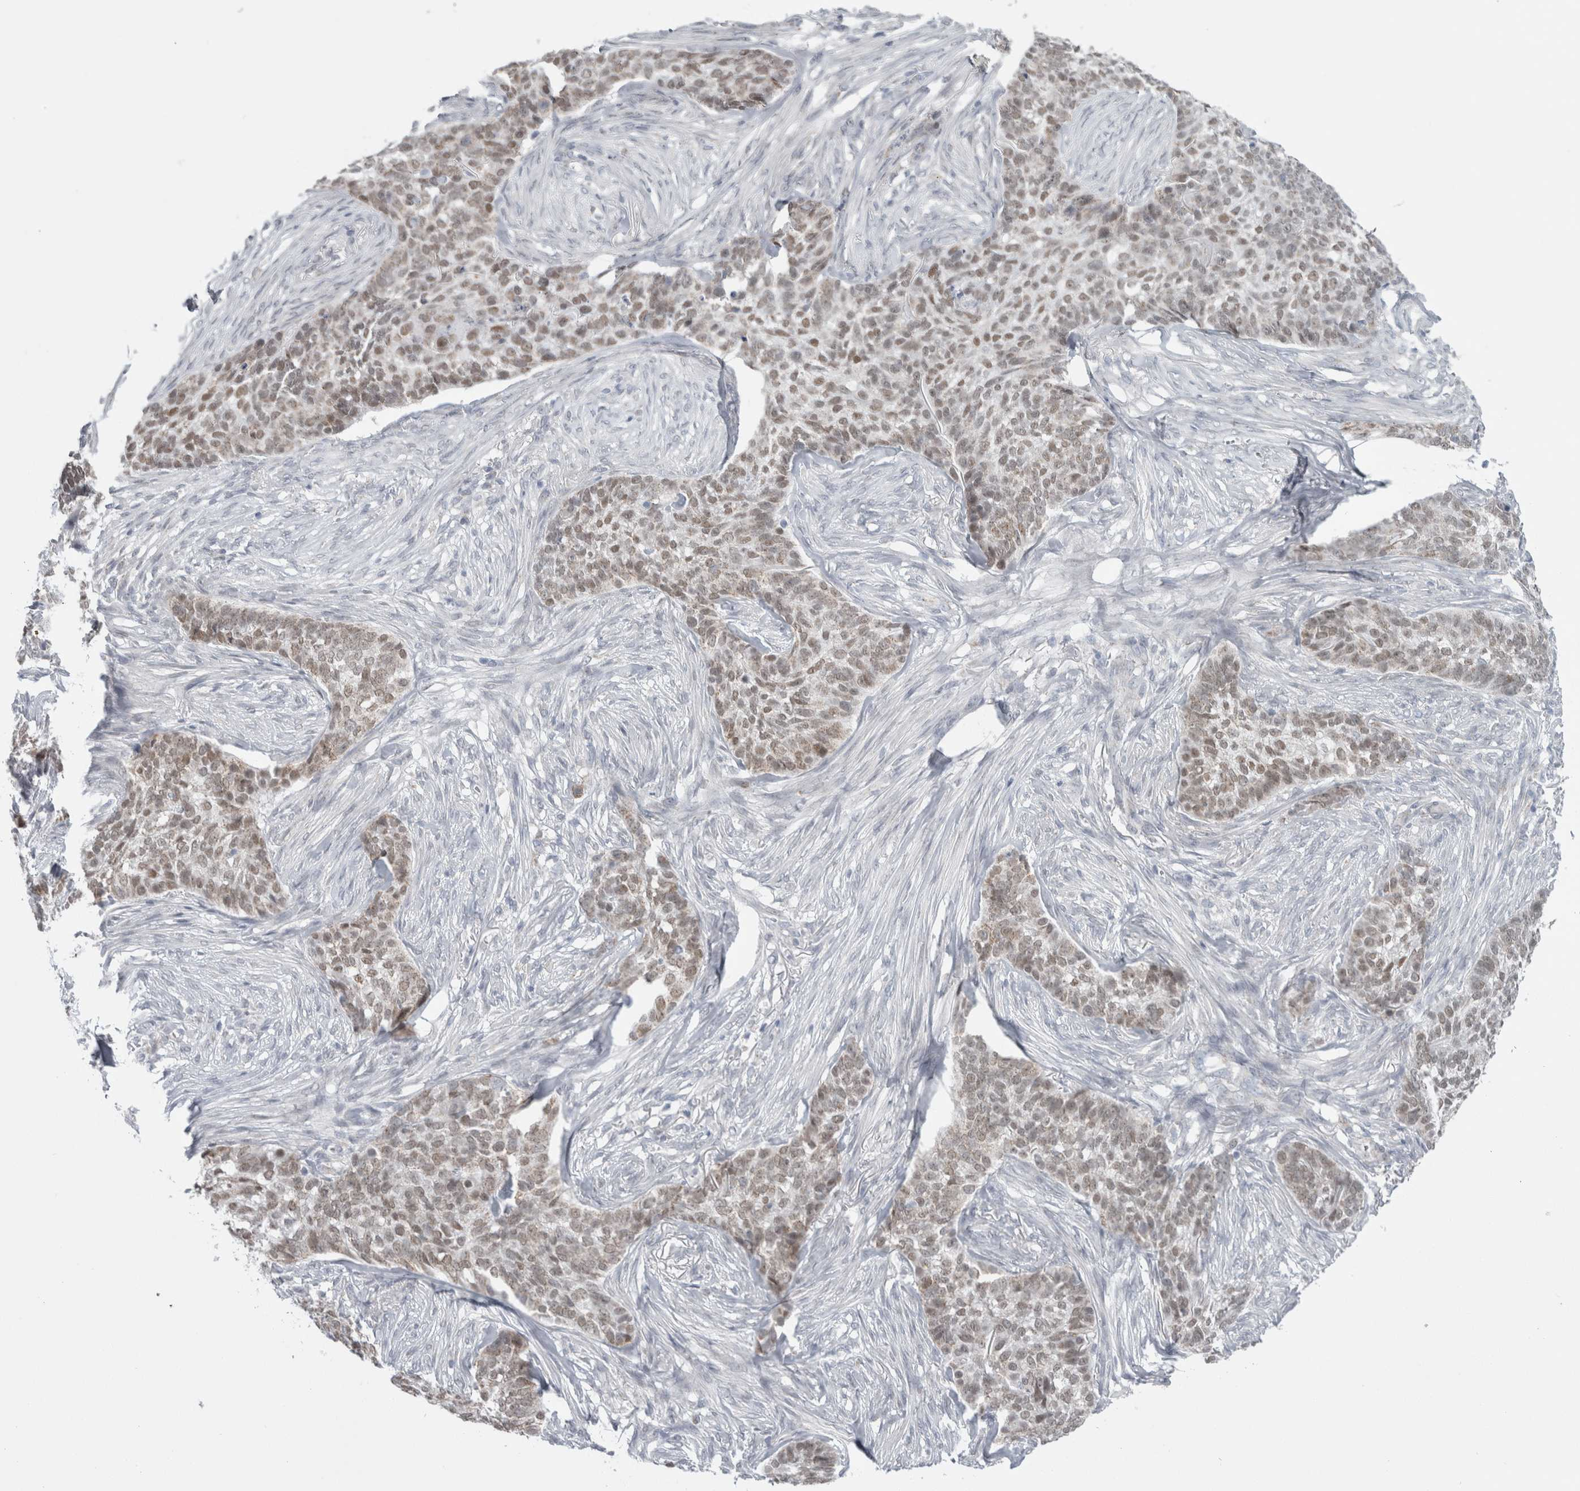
{"staining": {"intensity": "moderate", "quantity": ">75%", "location": "nuclear"}, "tissue": "skin cancer", "cell_type": "Tumor cells", "image_type": "cancer", "snomed": [{"axis": "morphology", "description": "Basal cell carcinoma"}, {"axis": "topography", "description": "Skin"}], "caption": "Immunohistochemical staining of basal cell carcinoma (skin) reveals moderate nuclear protein staining in approximately >75% of tumor cells.", "gene": "PLIN1", "patient": {"sex": "male", "age": 85}}